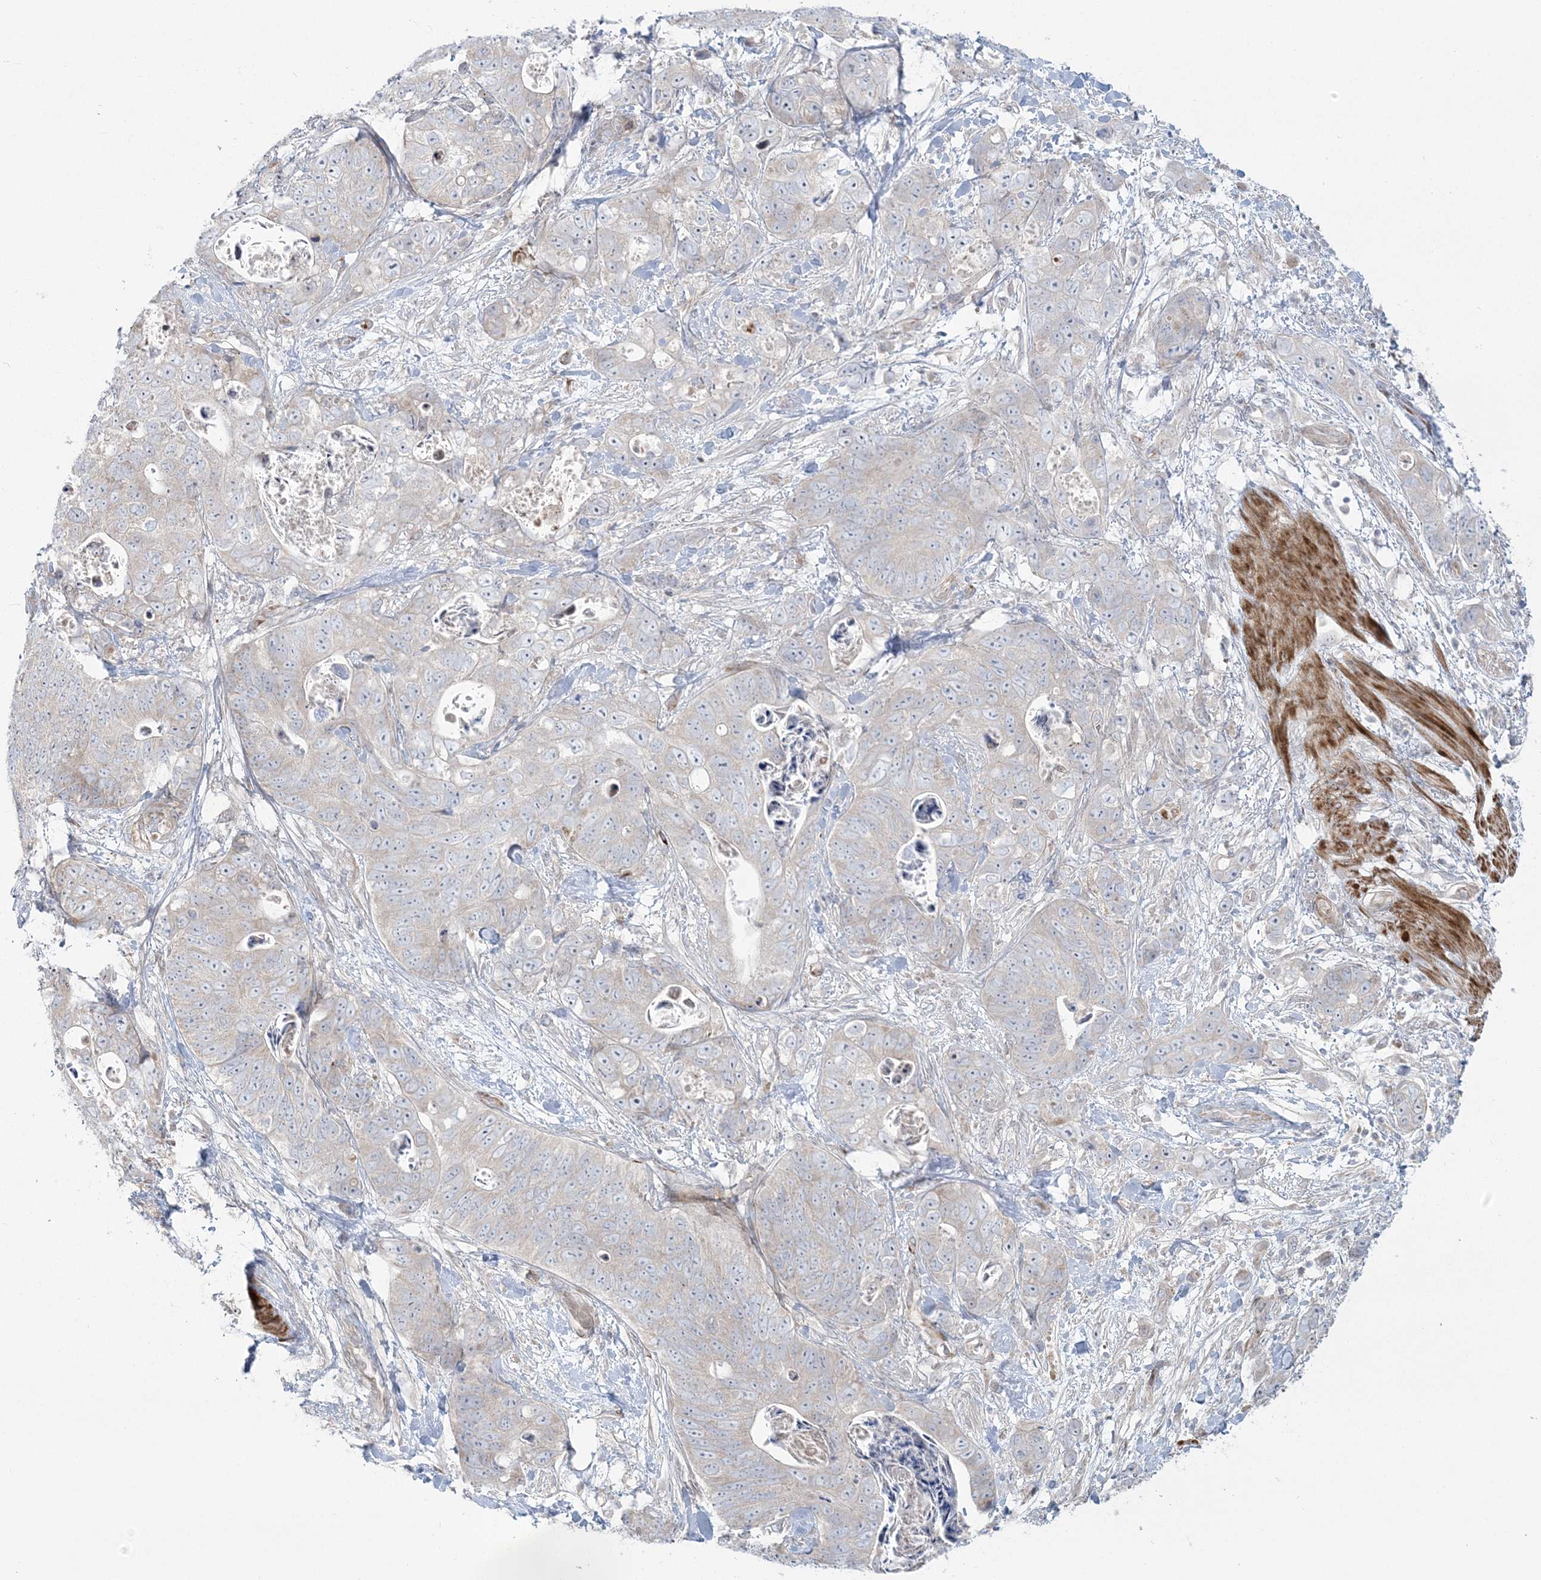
{"staining": {"intensity": "negative", "quantity": "none", "location": "none"}, "tissue": "stomach cancer", "cell_type": "Tumor cells", "image_type": "cancer", "snomed": [{"axis": "morphology", "description": "Normal tissue, NOS"}, {"axis": "morphology", "description": "Adenocarcinoma, NOS"}, {"axis": "topography", "description": "Stomach"}], "caption": "Tumor cells are negative for brown protein staining in stomach cancer (adenocarcinoma).", "gene": "NUDT9", "patient": {"sex": "female", "age": 89}}